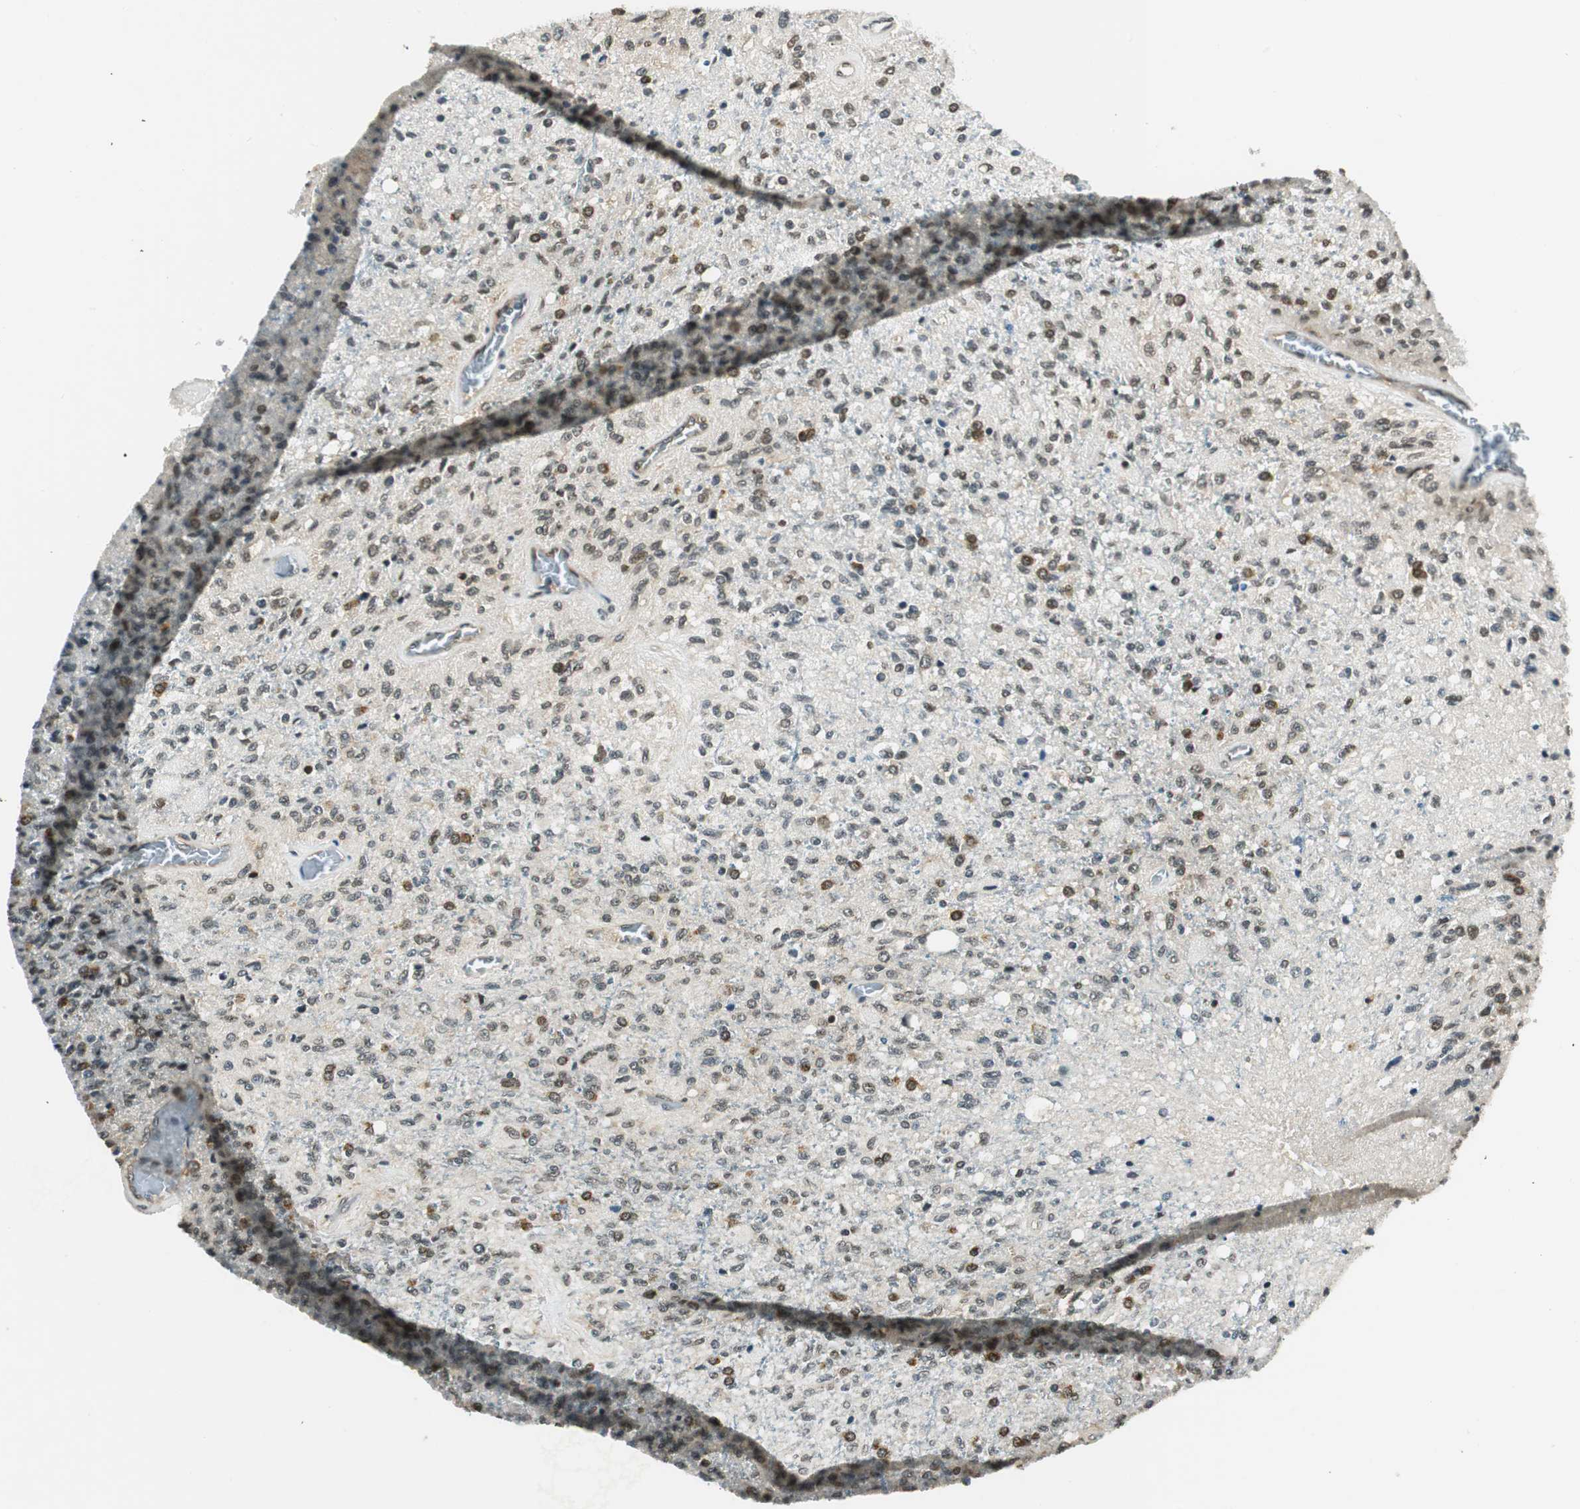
{"staining": {"intensity": "moderate", "quantity": "25%-75%", "location": "nuclear"}, "tissue": "glioma", "cell_type": "Tumor cells", "image_type": "cancer", "snomed": [{"axis": "morphology", "description": "Normal tissue, NOS"}, {"axis": "morphology", "description": "Glioma, malignant, High grade"}, {"axis": "topography", "description": "Cerebral cortex"}], "caption": "IHC micrograph of neoplastic tissue: human glioma stained using immunohistochemistry reveals medium levels of moderate protein expression localized specifically in the nuclear of tumor cells, appearing as a nuclear brown color.", "gene": "RING1", "patient": {"sex": "male", "age": 77}}